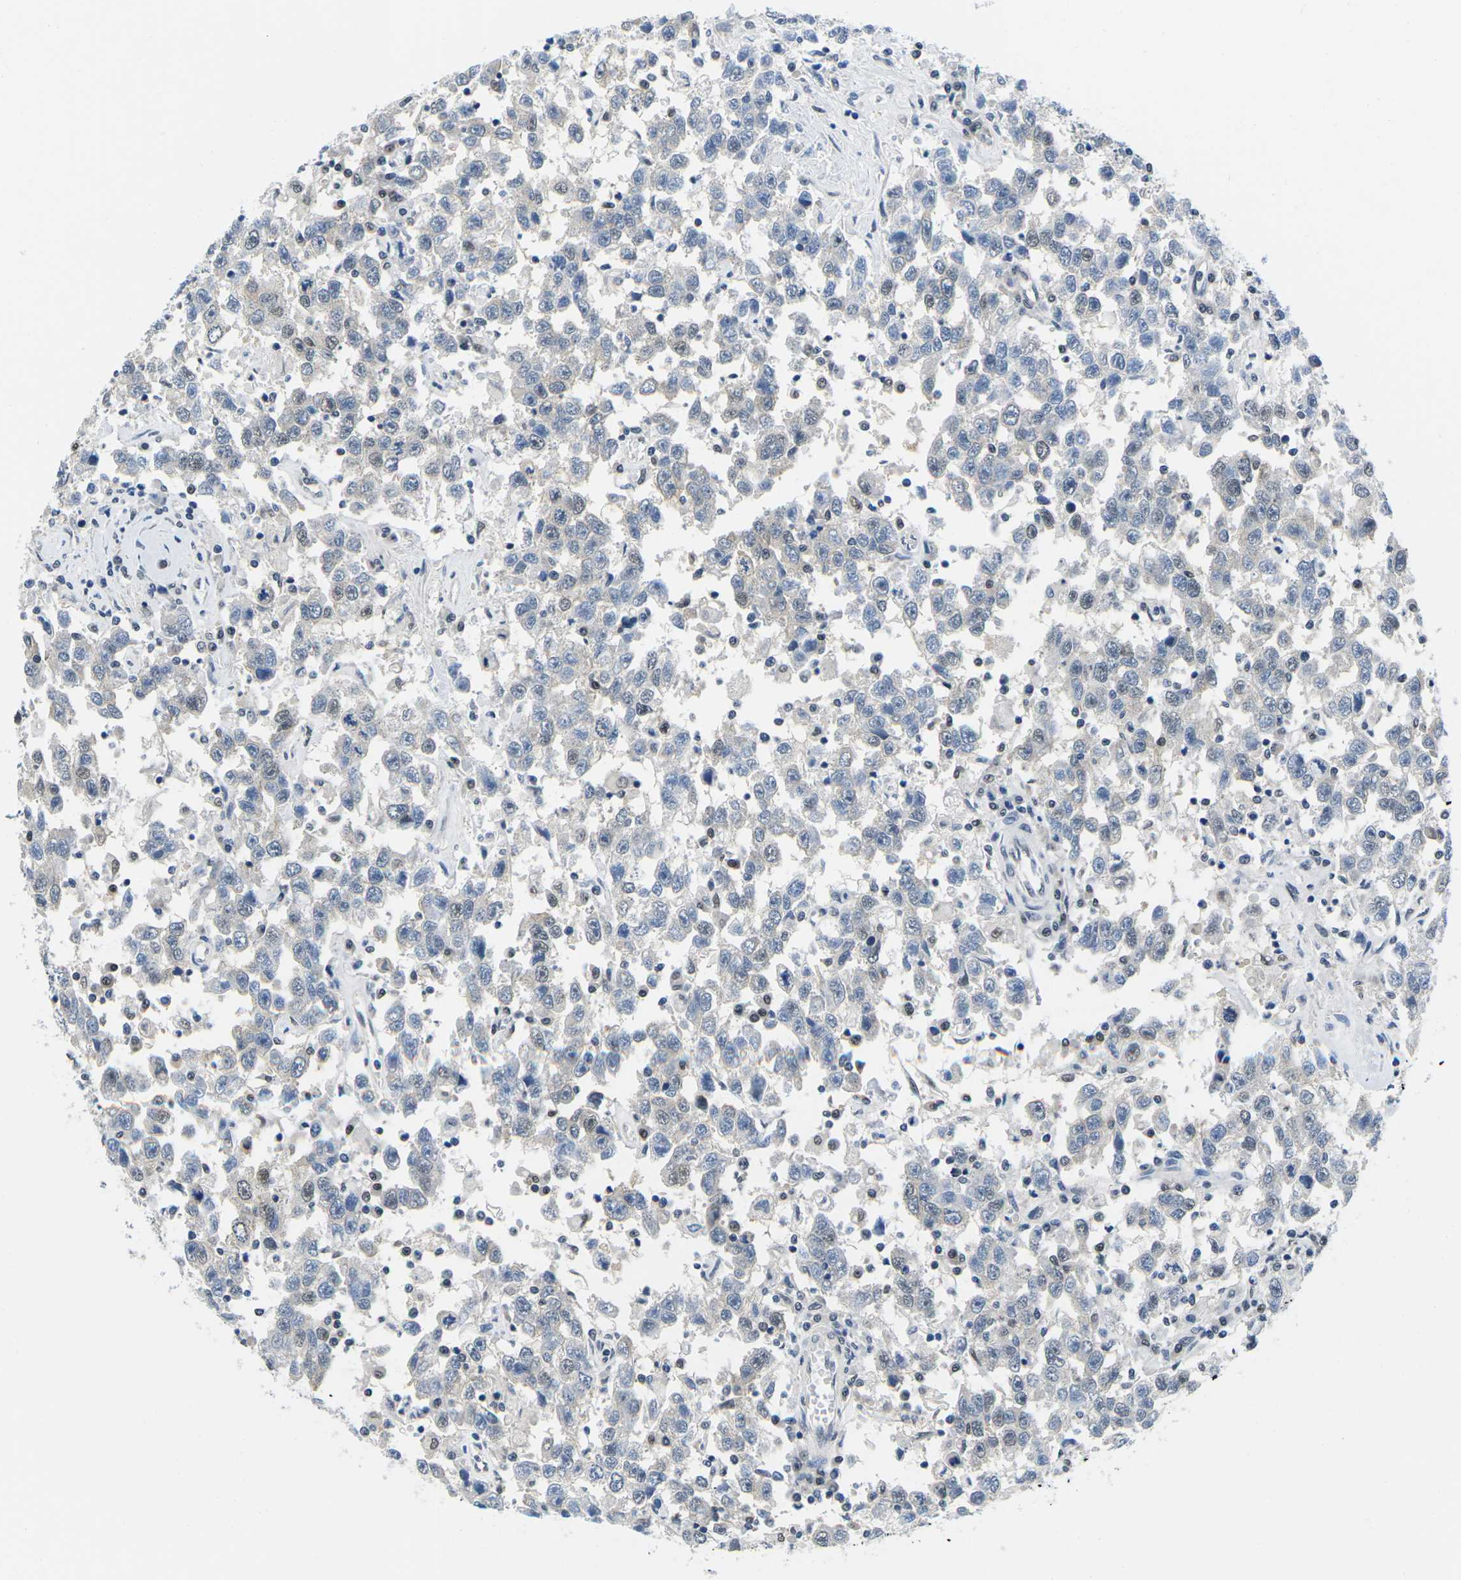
{"staining": {"intensity": "weak", "quantity": "<25%", "location": "nuclear"}, "tissue": "testis cancer", "cell_type": "Tumor cells", "image_type": "cancer", "snomed": [{"axis": "morphology", "description": "Seminoma, NOS"}, {"axis": "topography", "description": "Testis"}], "caption": "An immunohistochemistry histopathology image of testis cancer (seminoma) is shown. There is no staining in tumor cells of testis cancer (seminoma).", "gene": "UBA7", "patient": {"sex": "male", "age": 41}}